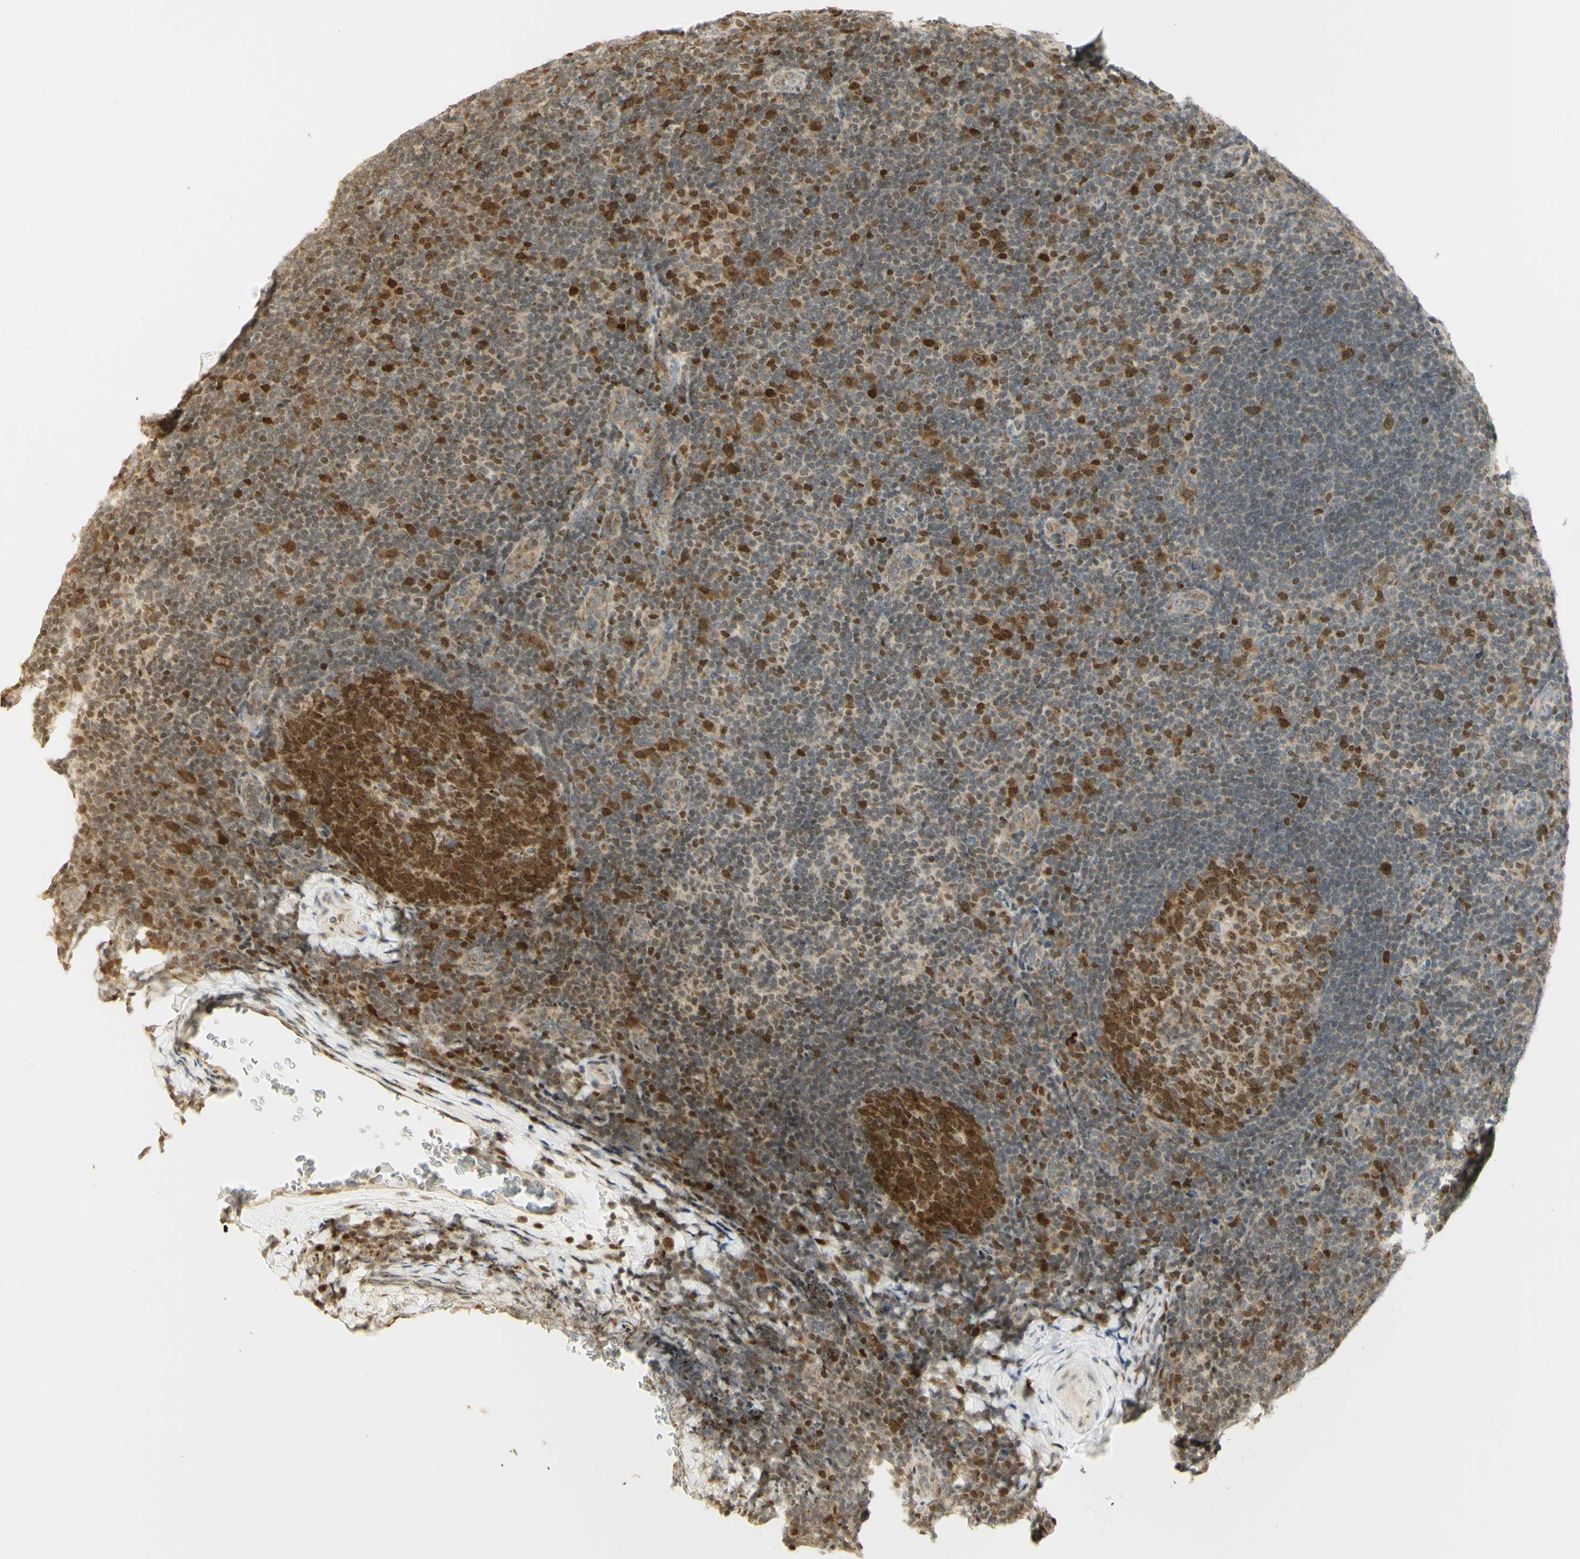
{"staining": {"intensity": "strong", "quantity": "25%-75%", "location": "nuclear"}, "tissue": "tonsil", "cell_type": "Germinal center cells", "image_type": "normal", "snomed": [{"axis": "morphology", "description": "Normal tissue, NOS"}, {"axis": "topography", "description": "Tonsil"}], "caption": "Immunohistochemistry (IHC) micrograph of normal tonsil stained for a protein (brown), which exhibits high levels of strong nuclear positivity in approximately 25%-75% of germinal center cells.", "gene": "KIF11", "patient": {"sex": "male", "age": 37}}